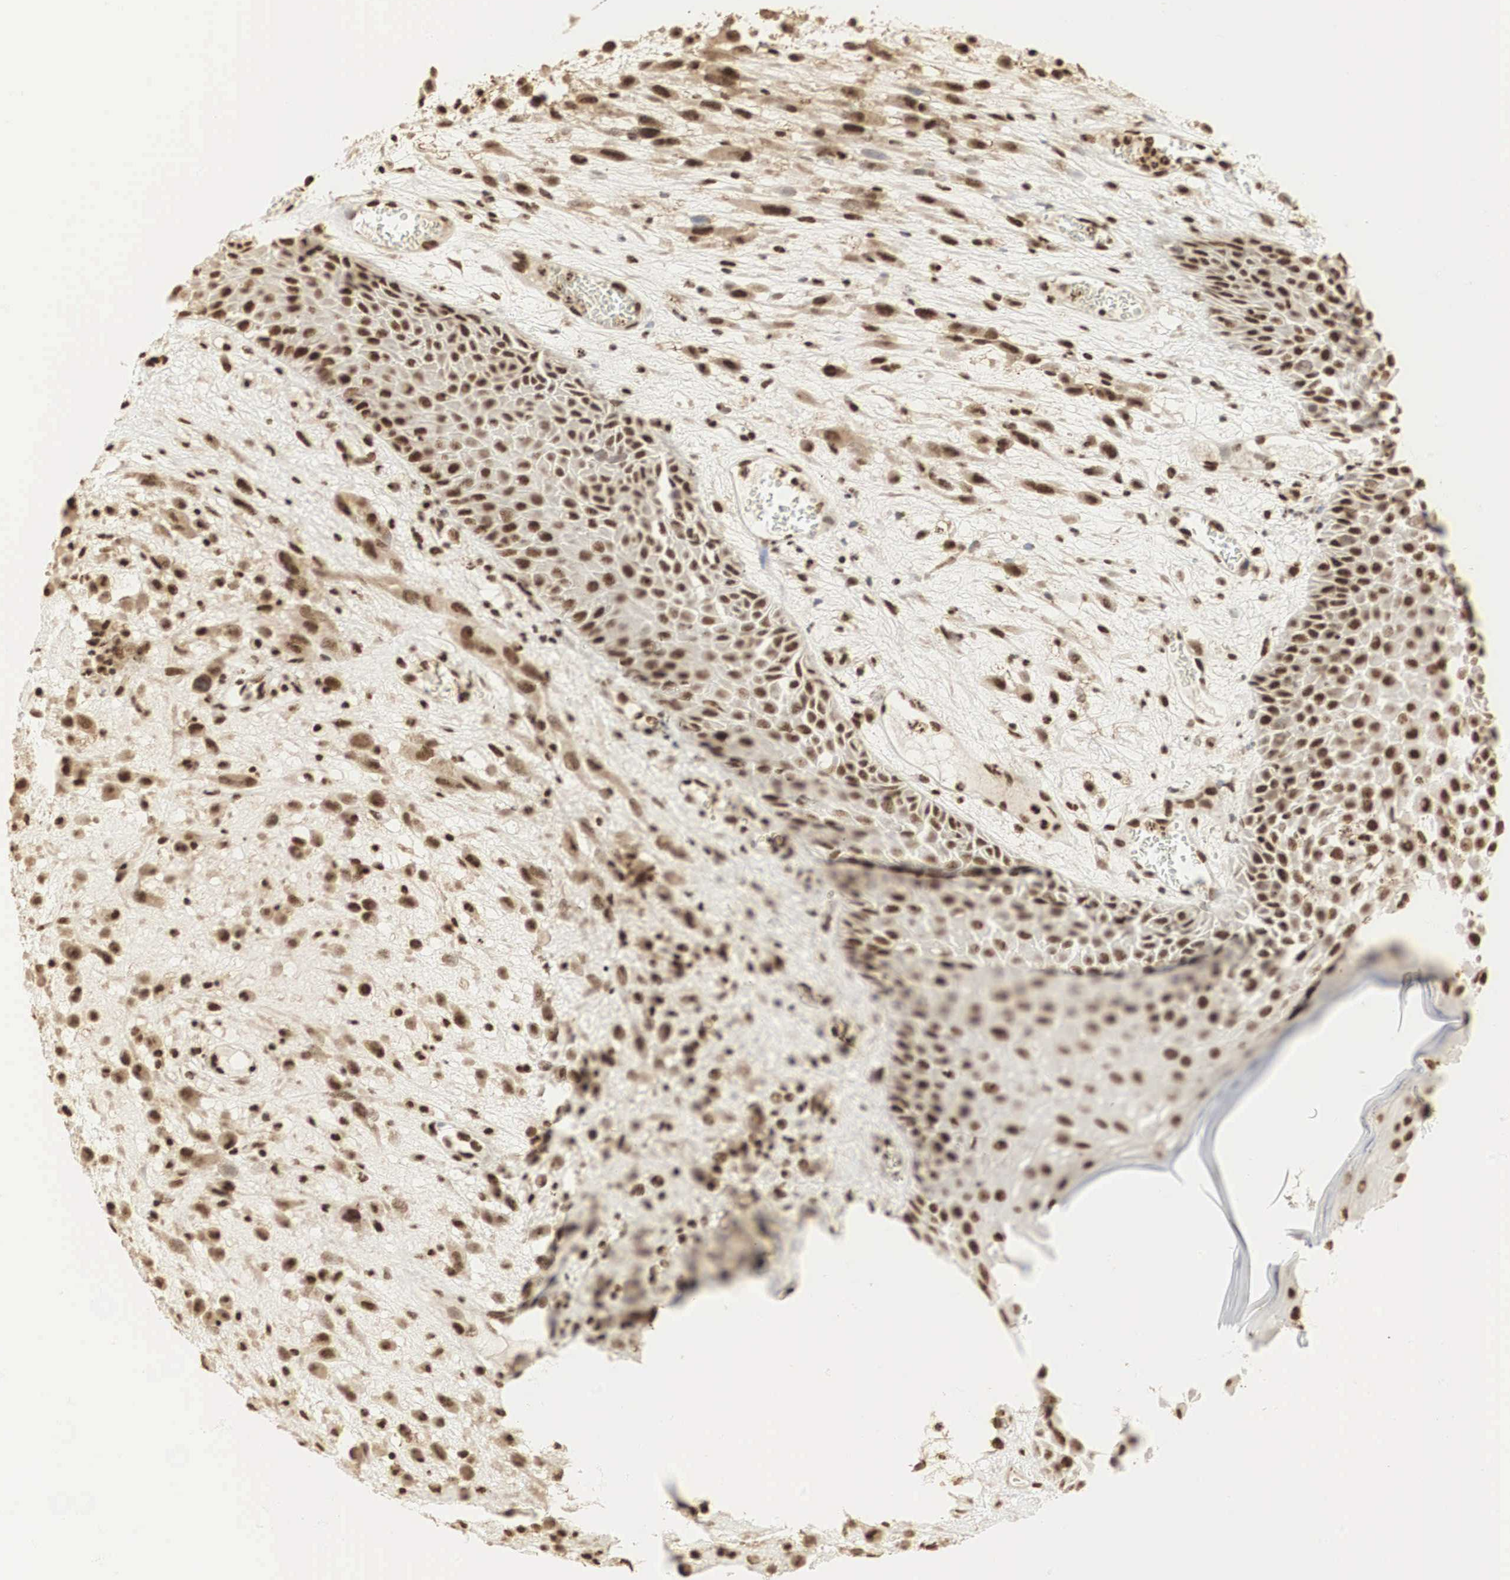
{"staining": {"intensity": "moderate", "quantity": ">75%", "location": "cytoplasmic/membranous,nuclear"}, "tissue": "melanoma", "cell_type": "Tumor cells", "image_type": "cancer", "snomed": [{"axis": "morphology", "description": "Malignant melanoma, NOS"}, {"axis": "topography", "description": "Skin"}], "caption": "About >75% of tumor cells in human melanoma display moderate cytoplasmic/membranous and nuclear protein expression as visualized by brown immunohistochemical staining.", "gene": "RNF113A", "patient": {"sex": "male", "age": 51}}